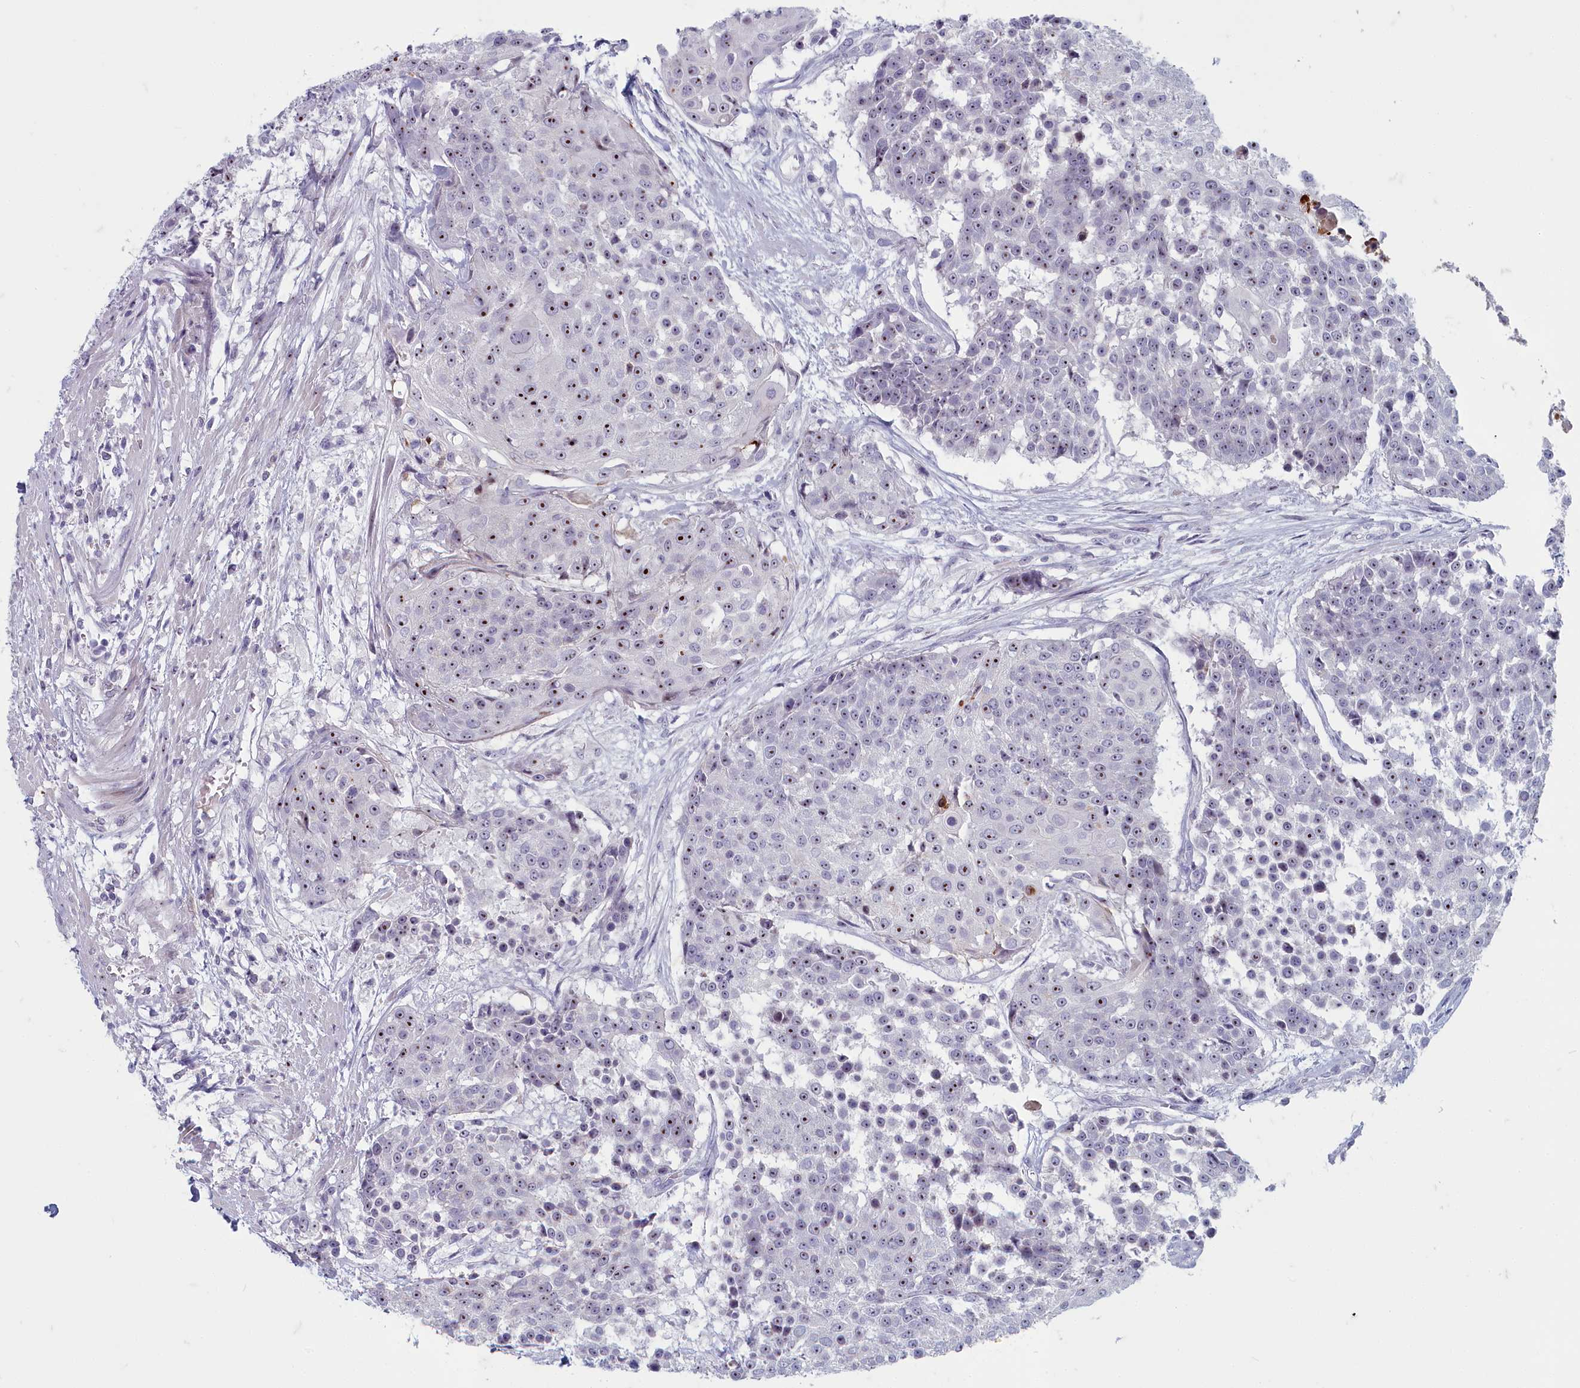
{"staining": {"intensity": "moderate", "quantity": ">75%", "location": "nuclear"}, "tissue": "urothelial cancer", "cell_type": "Tumor cells", "image_type": "cancer", "snomed": [{"axis": "morphology", "description": "Urothelial carcinoma, High grade"}, {"axis": "topography", "description": "Urinary bladder"}], "caption": "An IHC micrograph of tumor tissue is shown. Protein staining in brown shows moderate nuclear positivity in urothelial cancer within tumor cells.", "gene": "INSYN2A", "patient": {"sex": "female", "age": 63}}